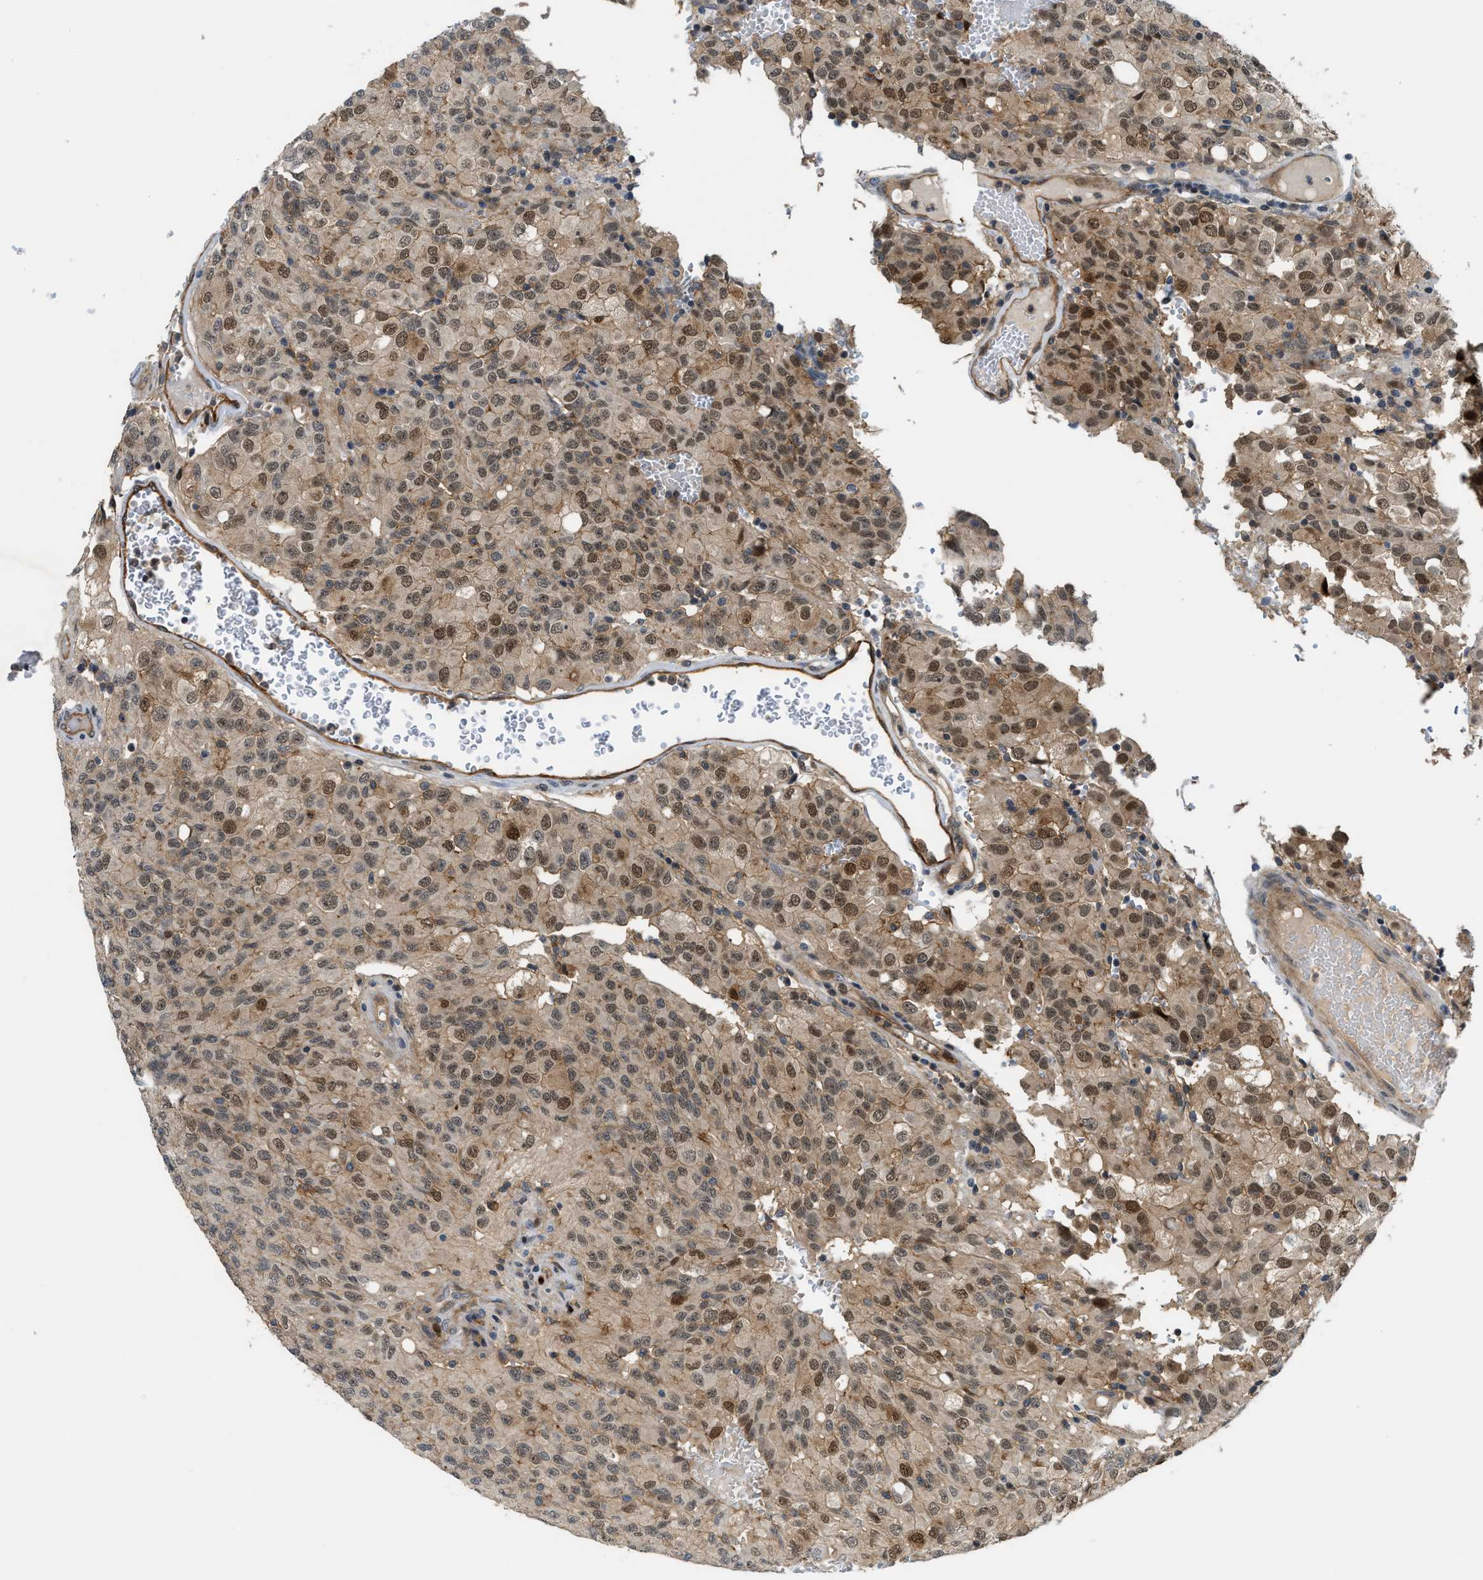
{"staining": {"intensity": "moderate", "quantity": ">75%", "location": "cytoplasmic/membranous,nuclear"}, "tissue": "glioma", "cell_type": "Tumor cells", "image_type": "cancer", "snomed": [{"axis": "morphology", "description": "Glioma, malignant, High grade"}, {"axis": "topography", "description": "Brain"}], "caption": "Immunohistochemistry (DAB) staining of human malignant high-grade glioma displays moderate cytoplasmic/membranous and nuclear protein expression in about >75% of tumor cells. Immunohistochemistry (ihc) stains the protein in brown and the nuclei are stained blue.", "gene": "TRAK2", "patient": {"sex": "male", "age": 32}}